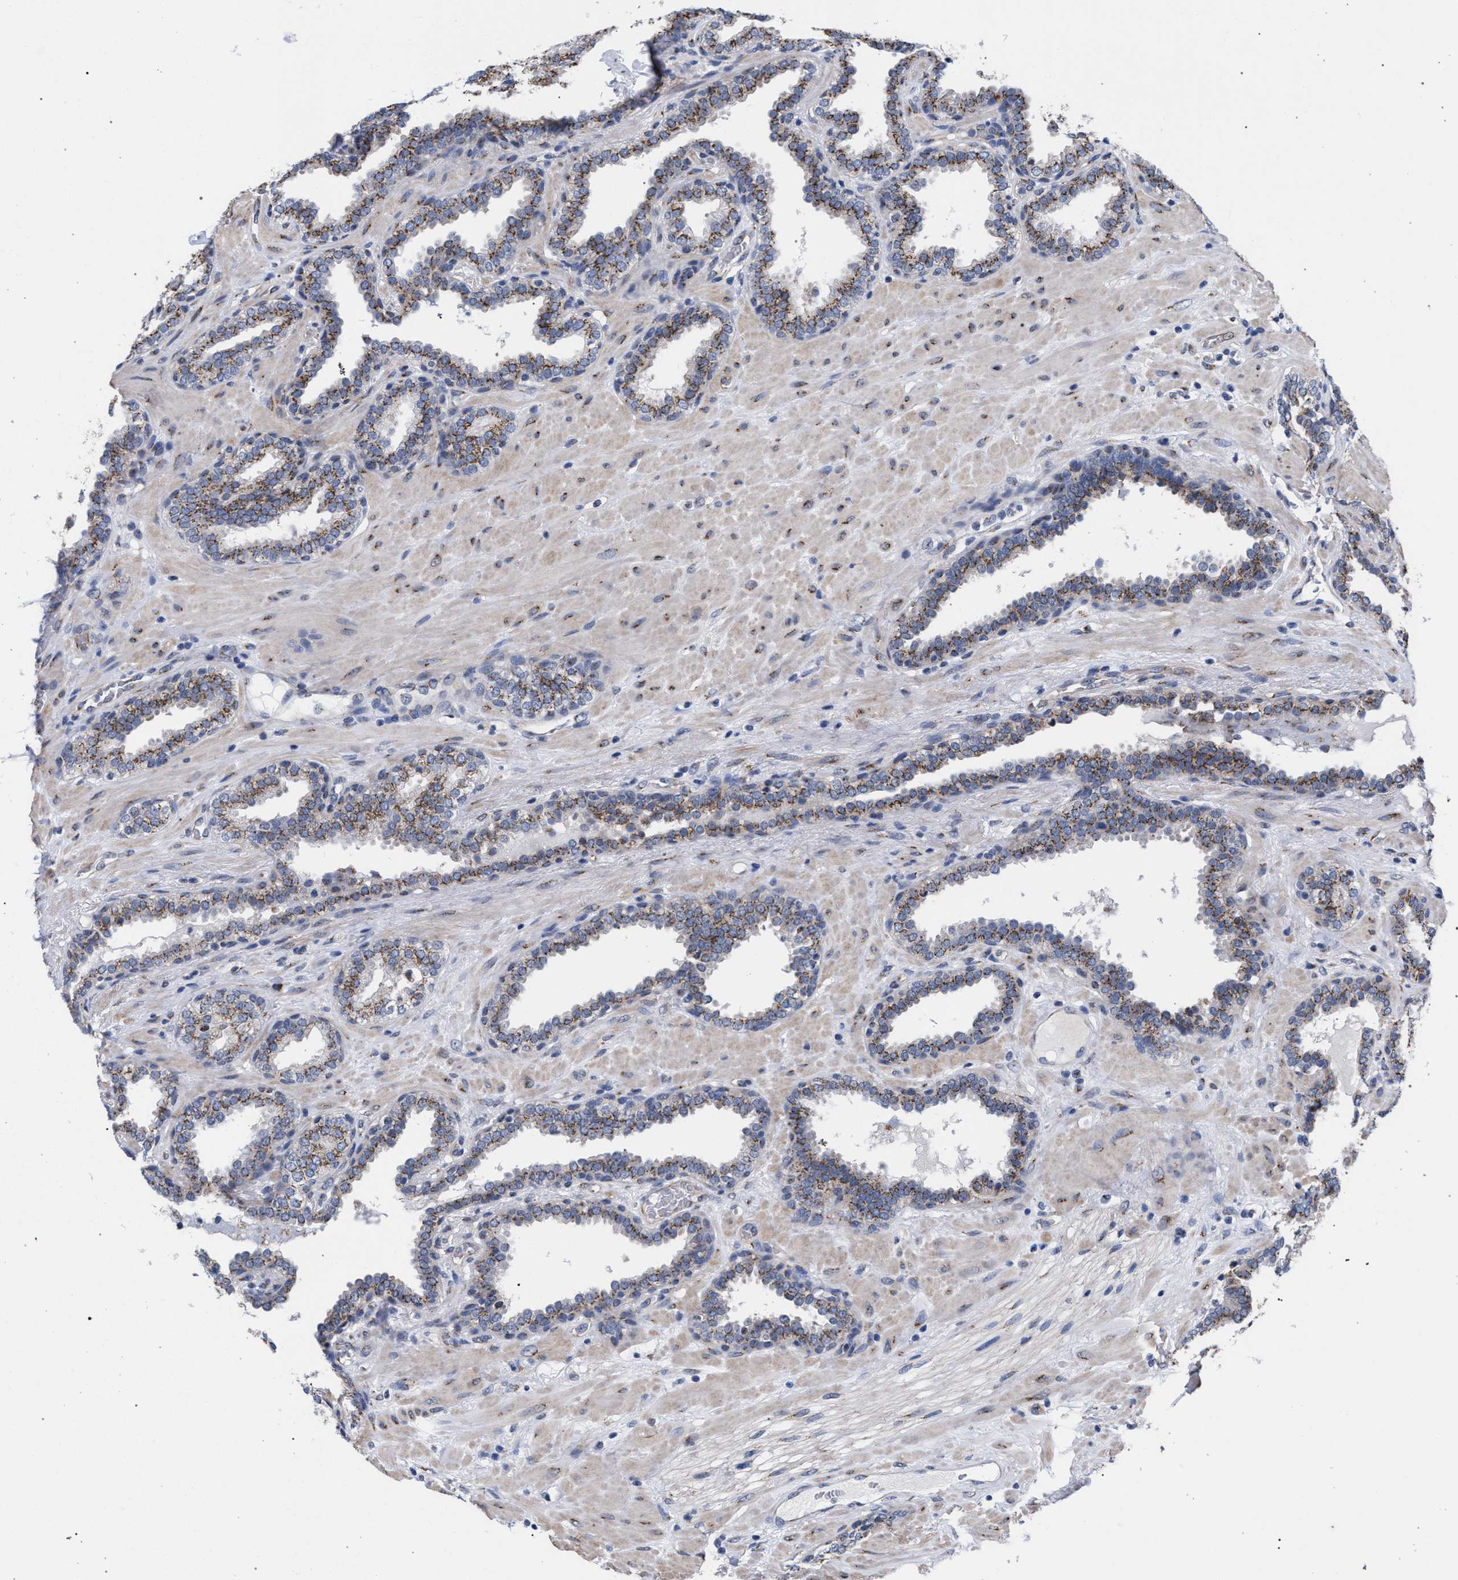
{"staining": {"intensity": "moderate", "quantity": ">75%", "location": "cytoplasmic/membranous"}, "tissue": "prostate", "cell_type": "Glandular cells", "image_type": "normal", "snomed": [{"axis": "morphology", "description": "Normal tissue, NOS"}, {"axis": "topography", "description": "Prostate"}], "caption": "This photomicrograph reveals IHC staining of normal human prostate, with medium moderate cytoplasmic/membranous staining in about >75% of glandular cells.", "gene": "GOLGA2", "patient": {"sex": "male", "age": 51}}